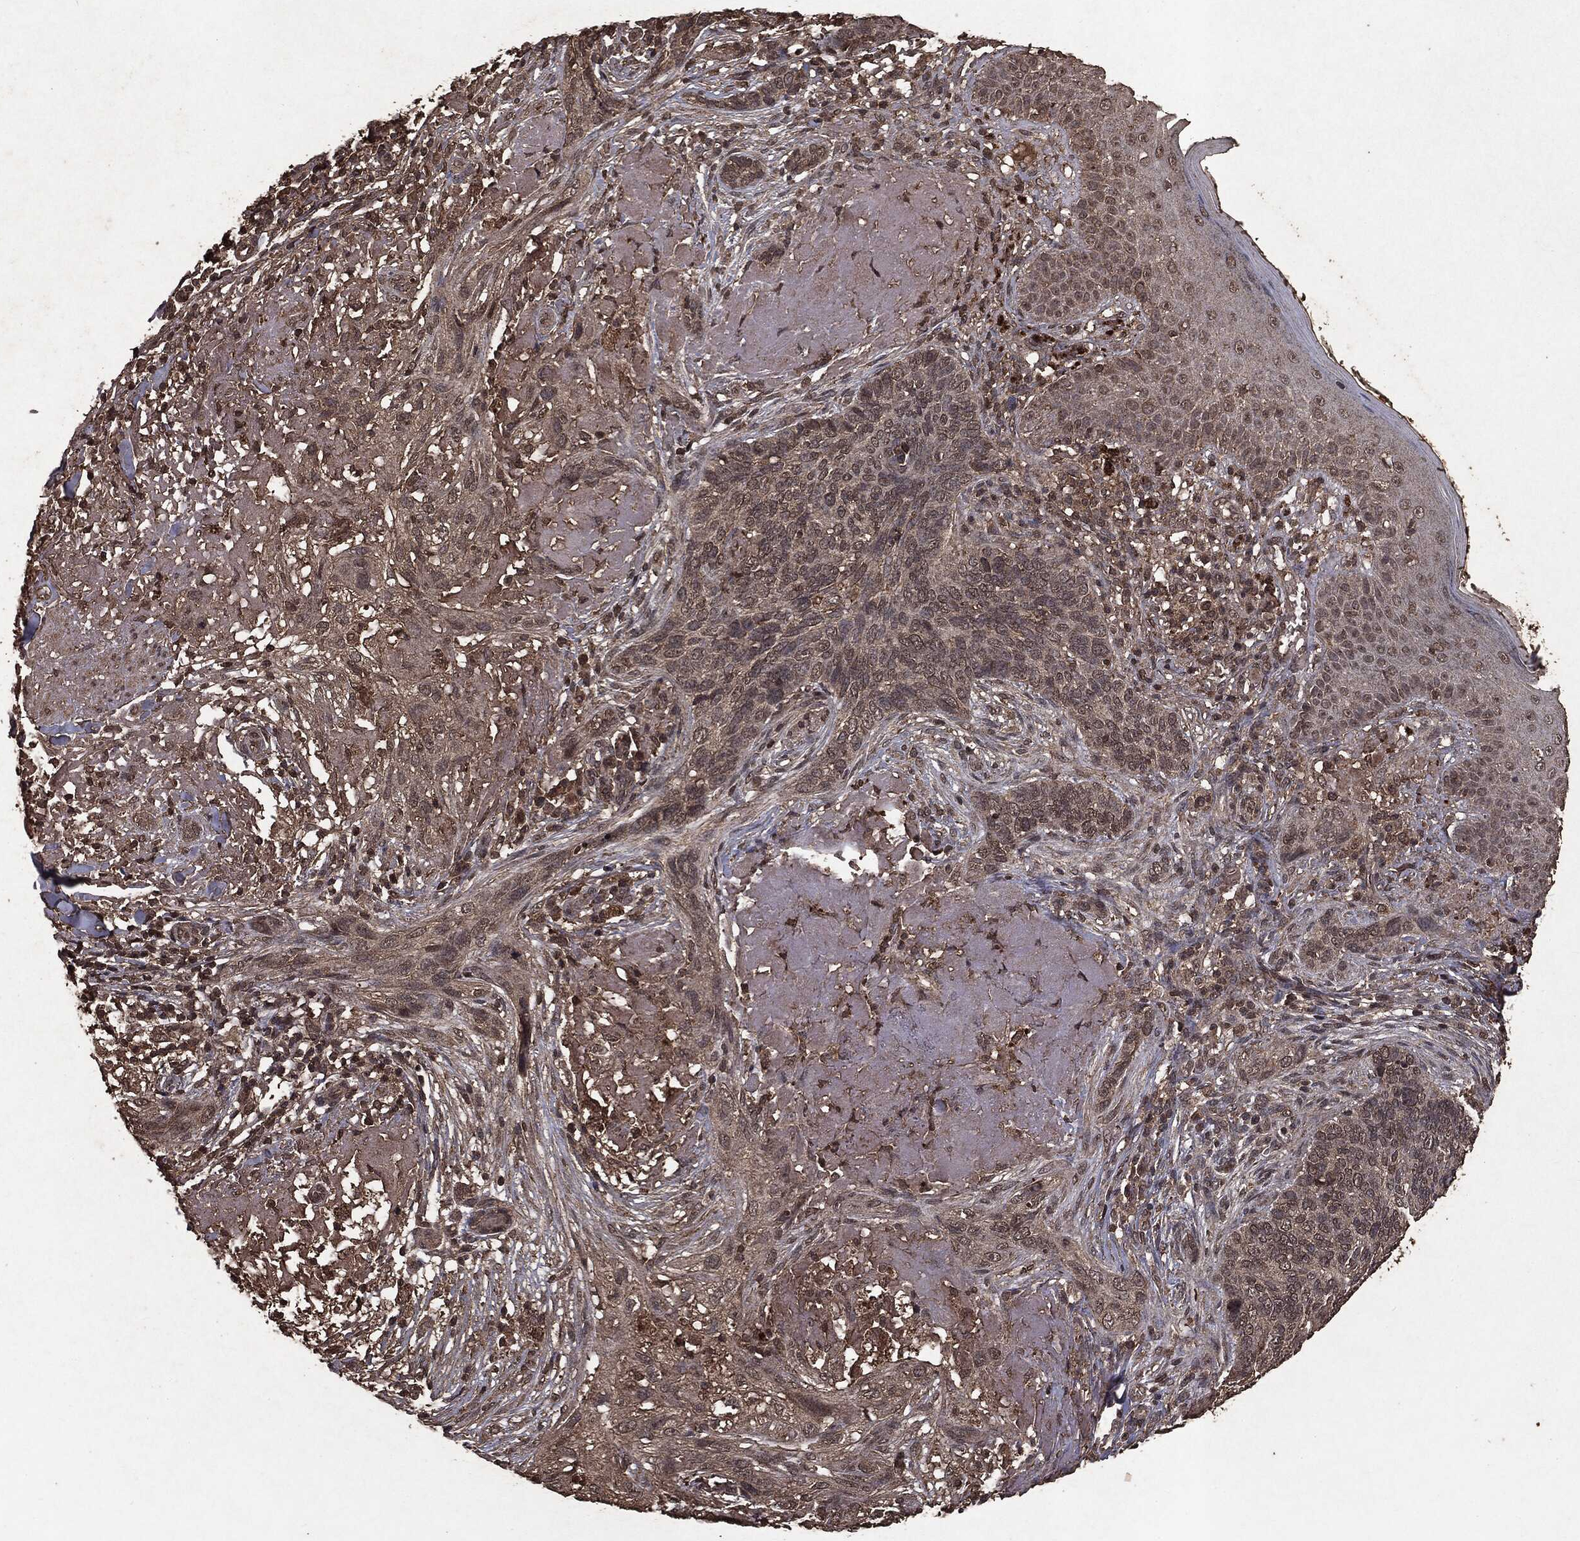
{"staining": {"intensity": "negative", "quantity": "none", "location": "none"}, "tissue": "skin cancer", "cell_type": "Tumor cells", "image_type": "cancer", "snomed": [{"axis": "morphology", "description": "Basal cell carcinoma"}, {"axis": "topography", "description": "Skin"}], "caption": "Tumor cells show no significant staining in skin basal cell carcinoma.", "gene": "NME1", "patient": {"sex": "male", "age": 91}}